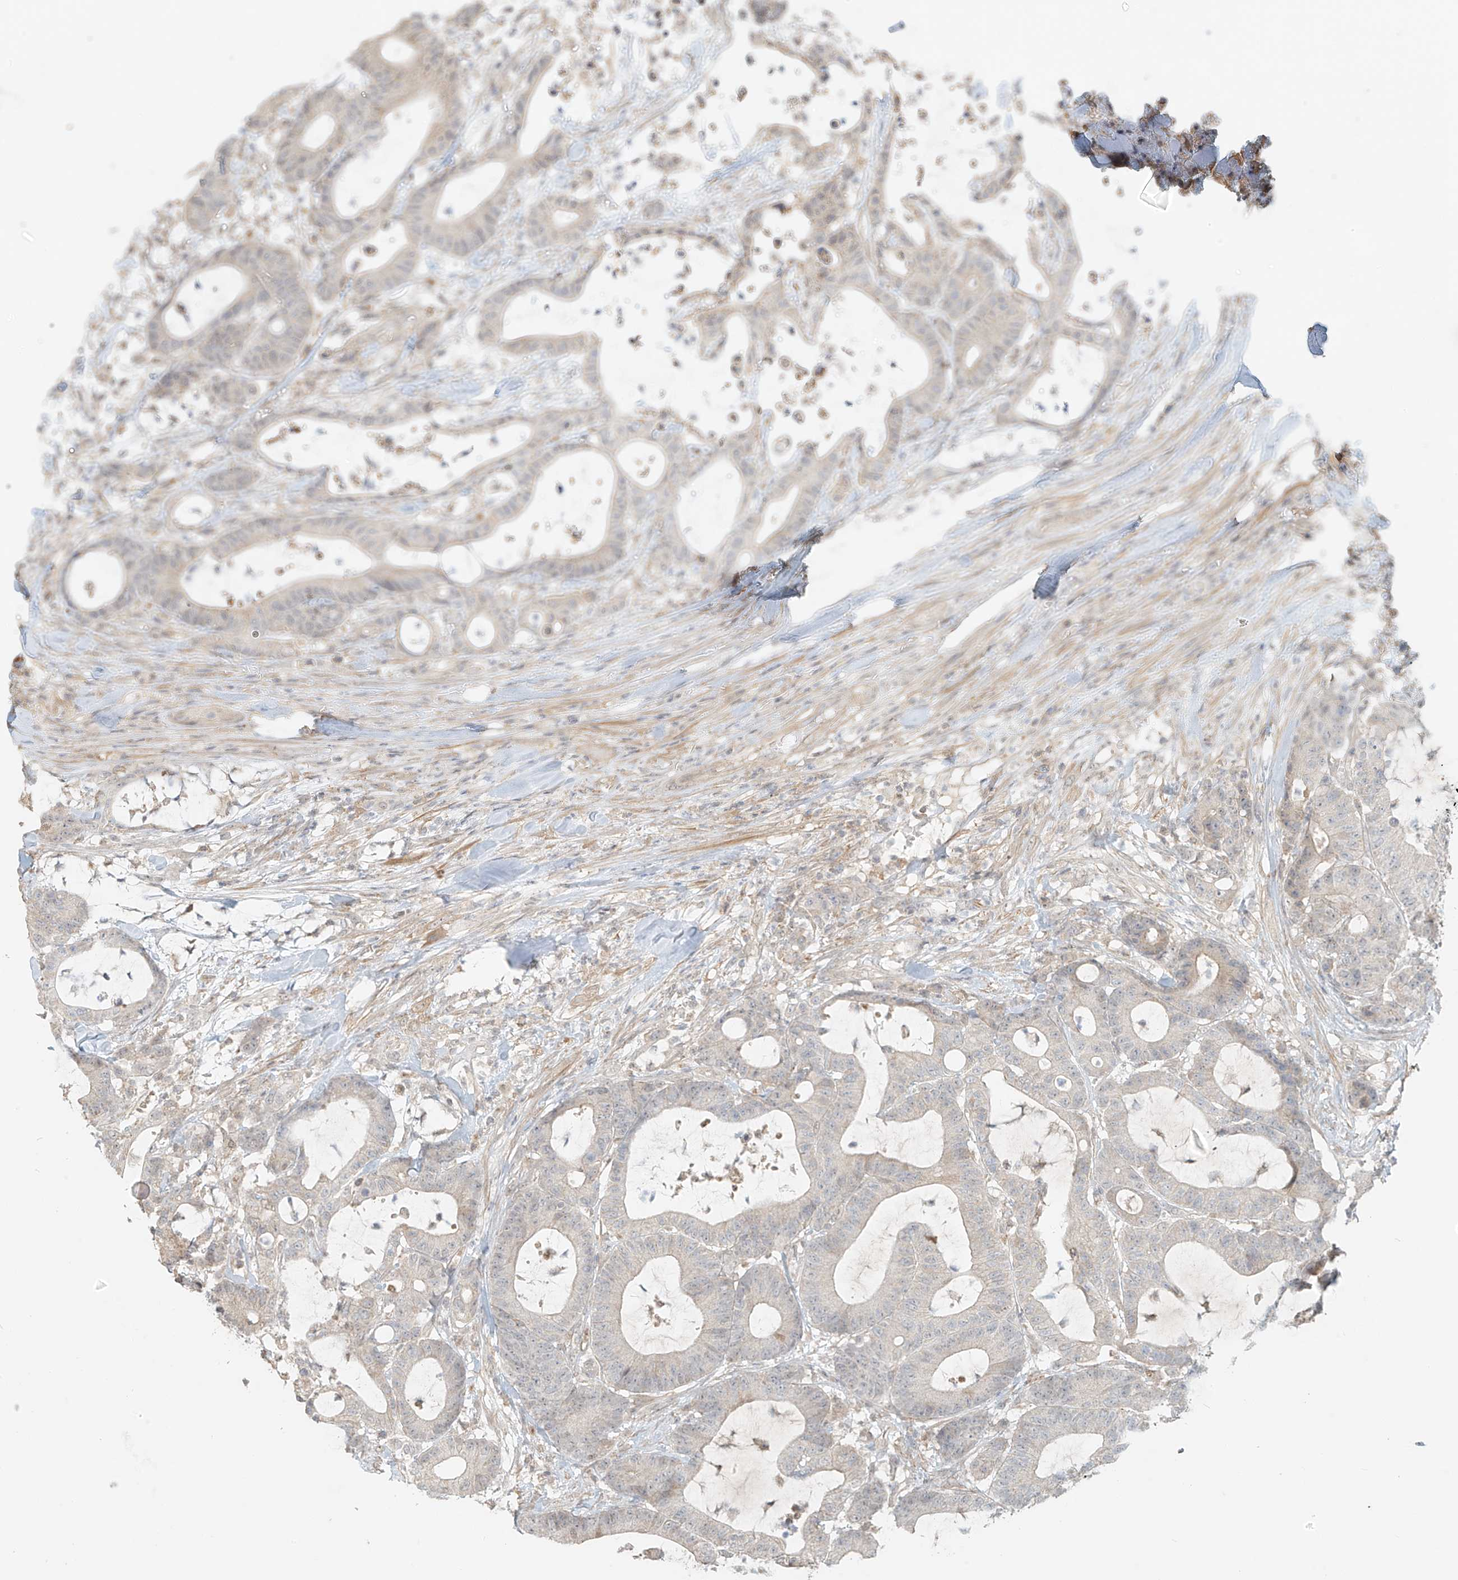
{"staining": {"intensity": "negative", "quantity": "none", "location": "none"}, "tissue": "colorectal cancer", "cell_type": "Tumor cells", "image_type": "cancer", "snomed": [{"axis": "morphology", "description": "Adenocarcinoma, NOS"}, {"axis": "topography", "description": "Colon"}], "caption": "A micrograph of human colorectal adenocarcinoma is negative for staining in tumor cells.", "gene": "ABCD1", "patient": {"sex": "female", "age": 84}}